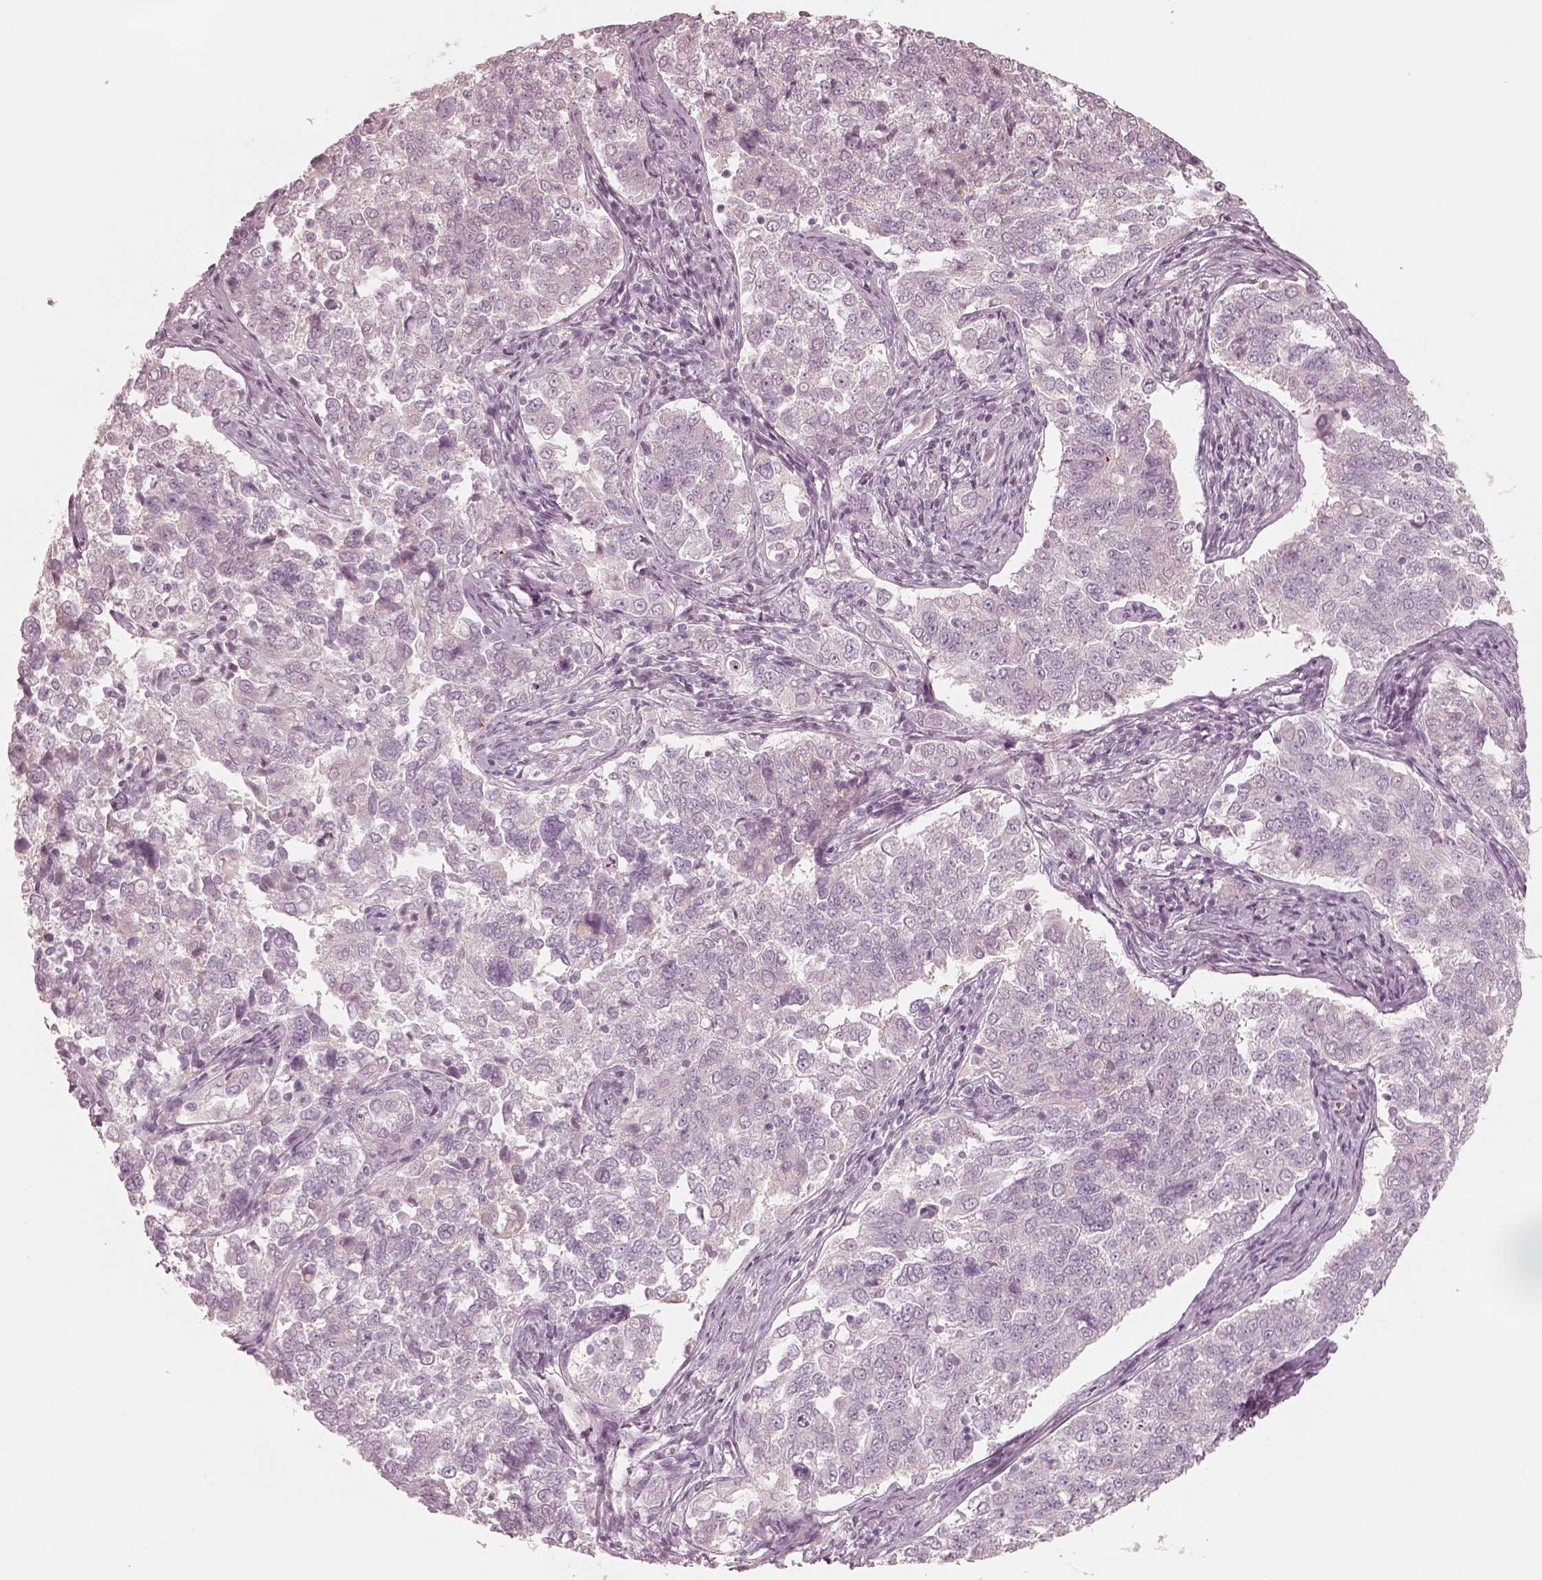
{"staining": {"intensity": "negative", "quantity": "none", "location": "none"}, "tissue": "endometrial cancer", "cell_type": "Tumor cells", "image_type": "cancer", "snomed": [{"axis": "morphology", "description": "Adenocarcinoma, NOS"}, {"axis": "topography", "description": "Endometrium"}], "caption": "Photomicrograph shows no significant protein staining in tumor cells of endometrial adenocarcinoma. Brightfield microscopy of immunohistochemistry stained with DAB (3,3'-diaminobenzidine) (brown) and hematoxylin (blue), captured at high magnification.", "gene": "SPATA24", "patient": {"sex": "female", "age": 43}}